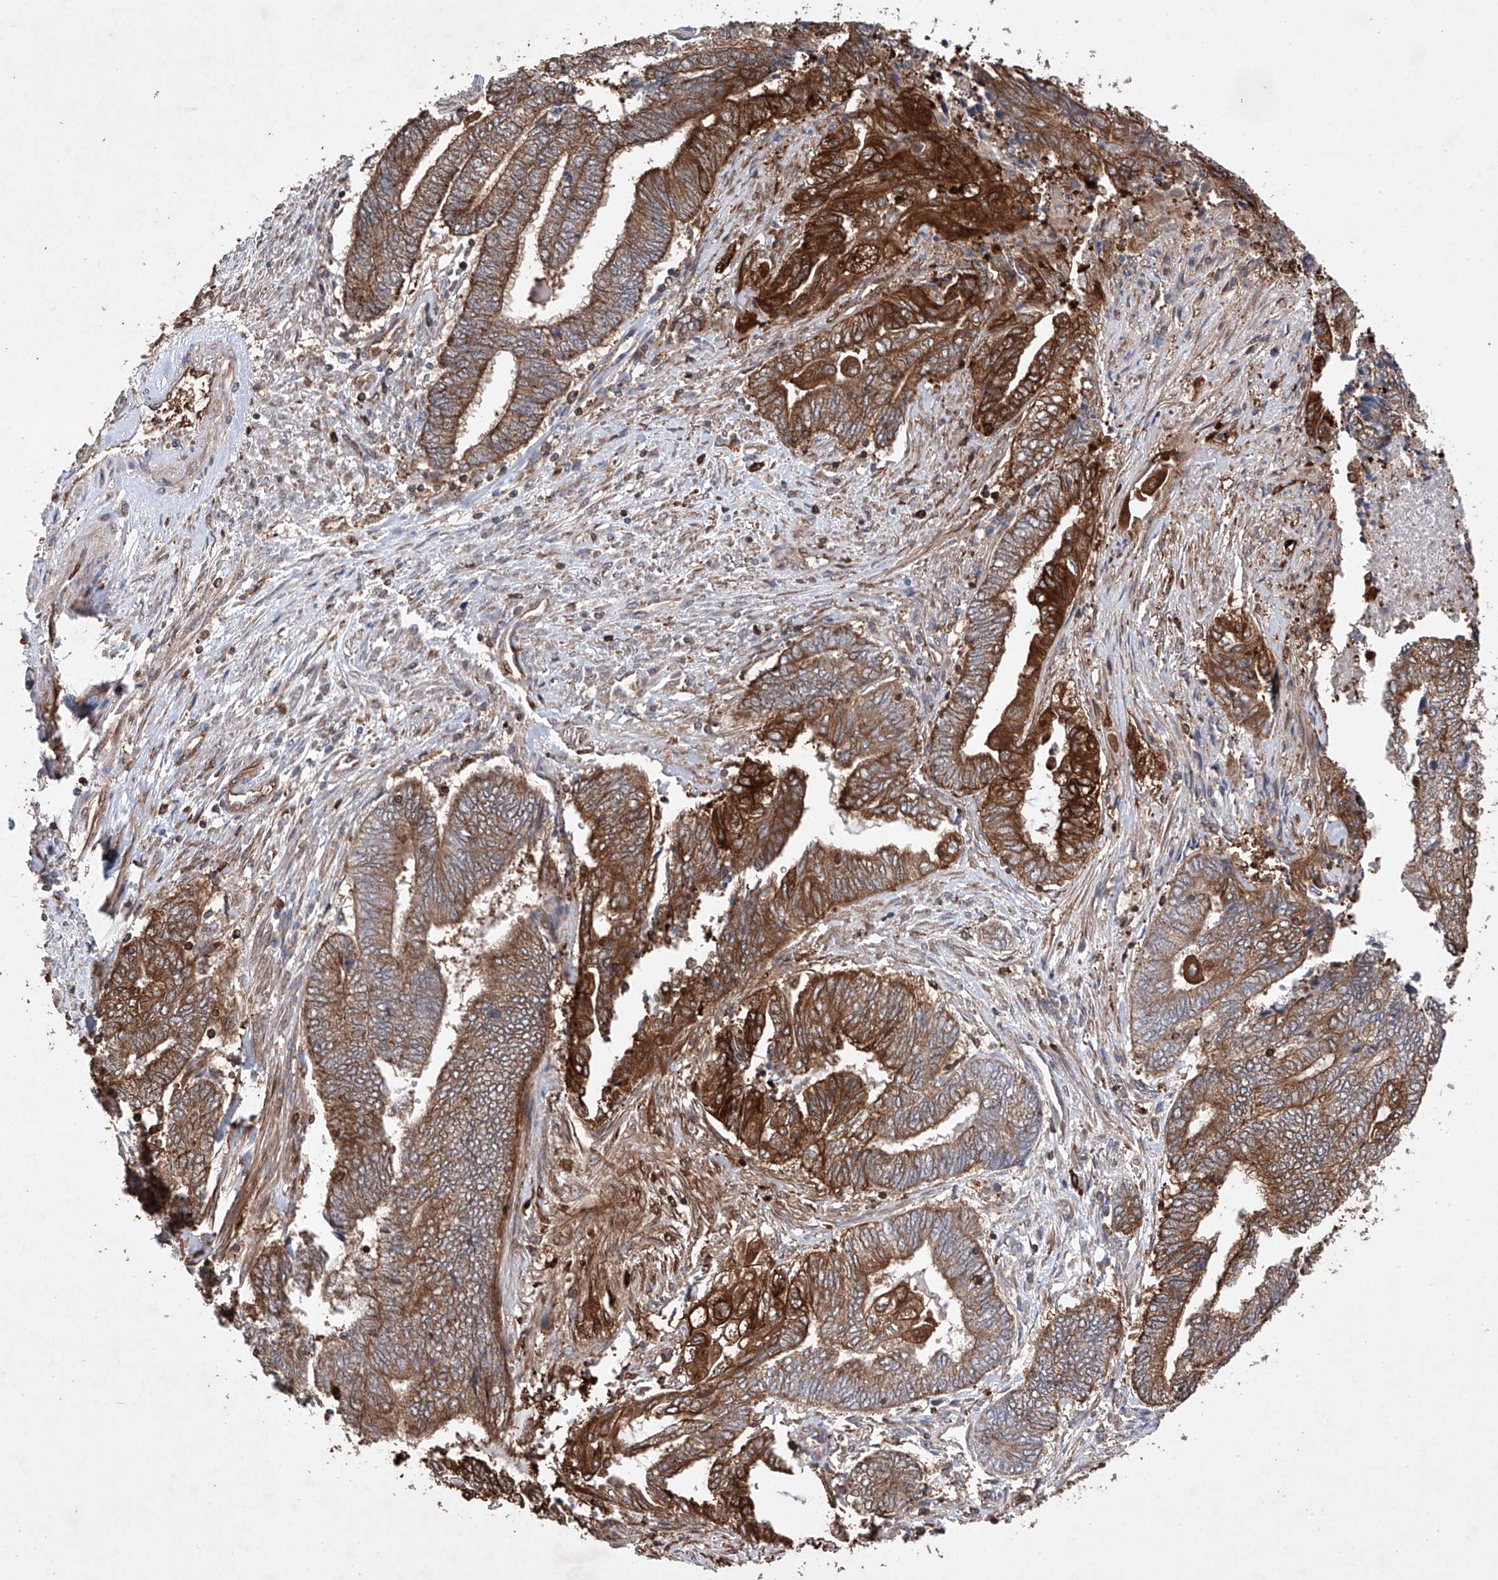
{"staining": {"intensity": "strong", "quantity": ">75%", "location": "cytoplasmic/membranous"}, "tissue": "endometrial cancer", "cell_type": "Tumor cells", "image_type": "cancer", "snomed": [{"axis": "morphology", "description": "Adenocarcinoma, NOS"}, {"axis": "topography", "description": "Uterus"}, {"axis": "topography", "description": "Endometrium"}], "caption": "Strong cytoplasmic/membranous expression is identified in approximately >75% of tumor cells in endometrial cancer (adenocarcinoma). The protein of interest is stained brown, and the nuclei are stained in blue (DAB (3,3'-diaminobenzidine) IHC with brightfield microscopy, high magnification).", "gene": "TIMM23", "patient": {"sex": "female", "age": 70}}